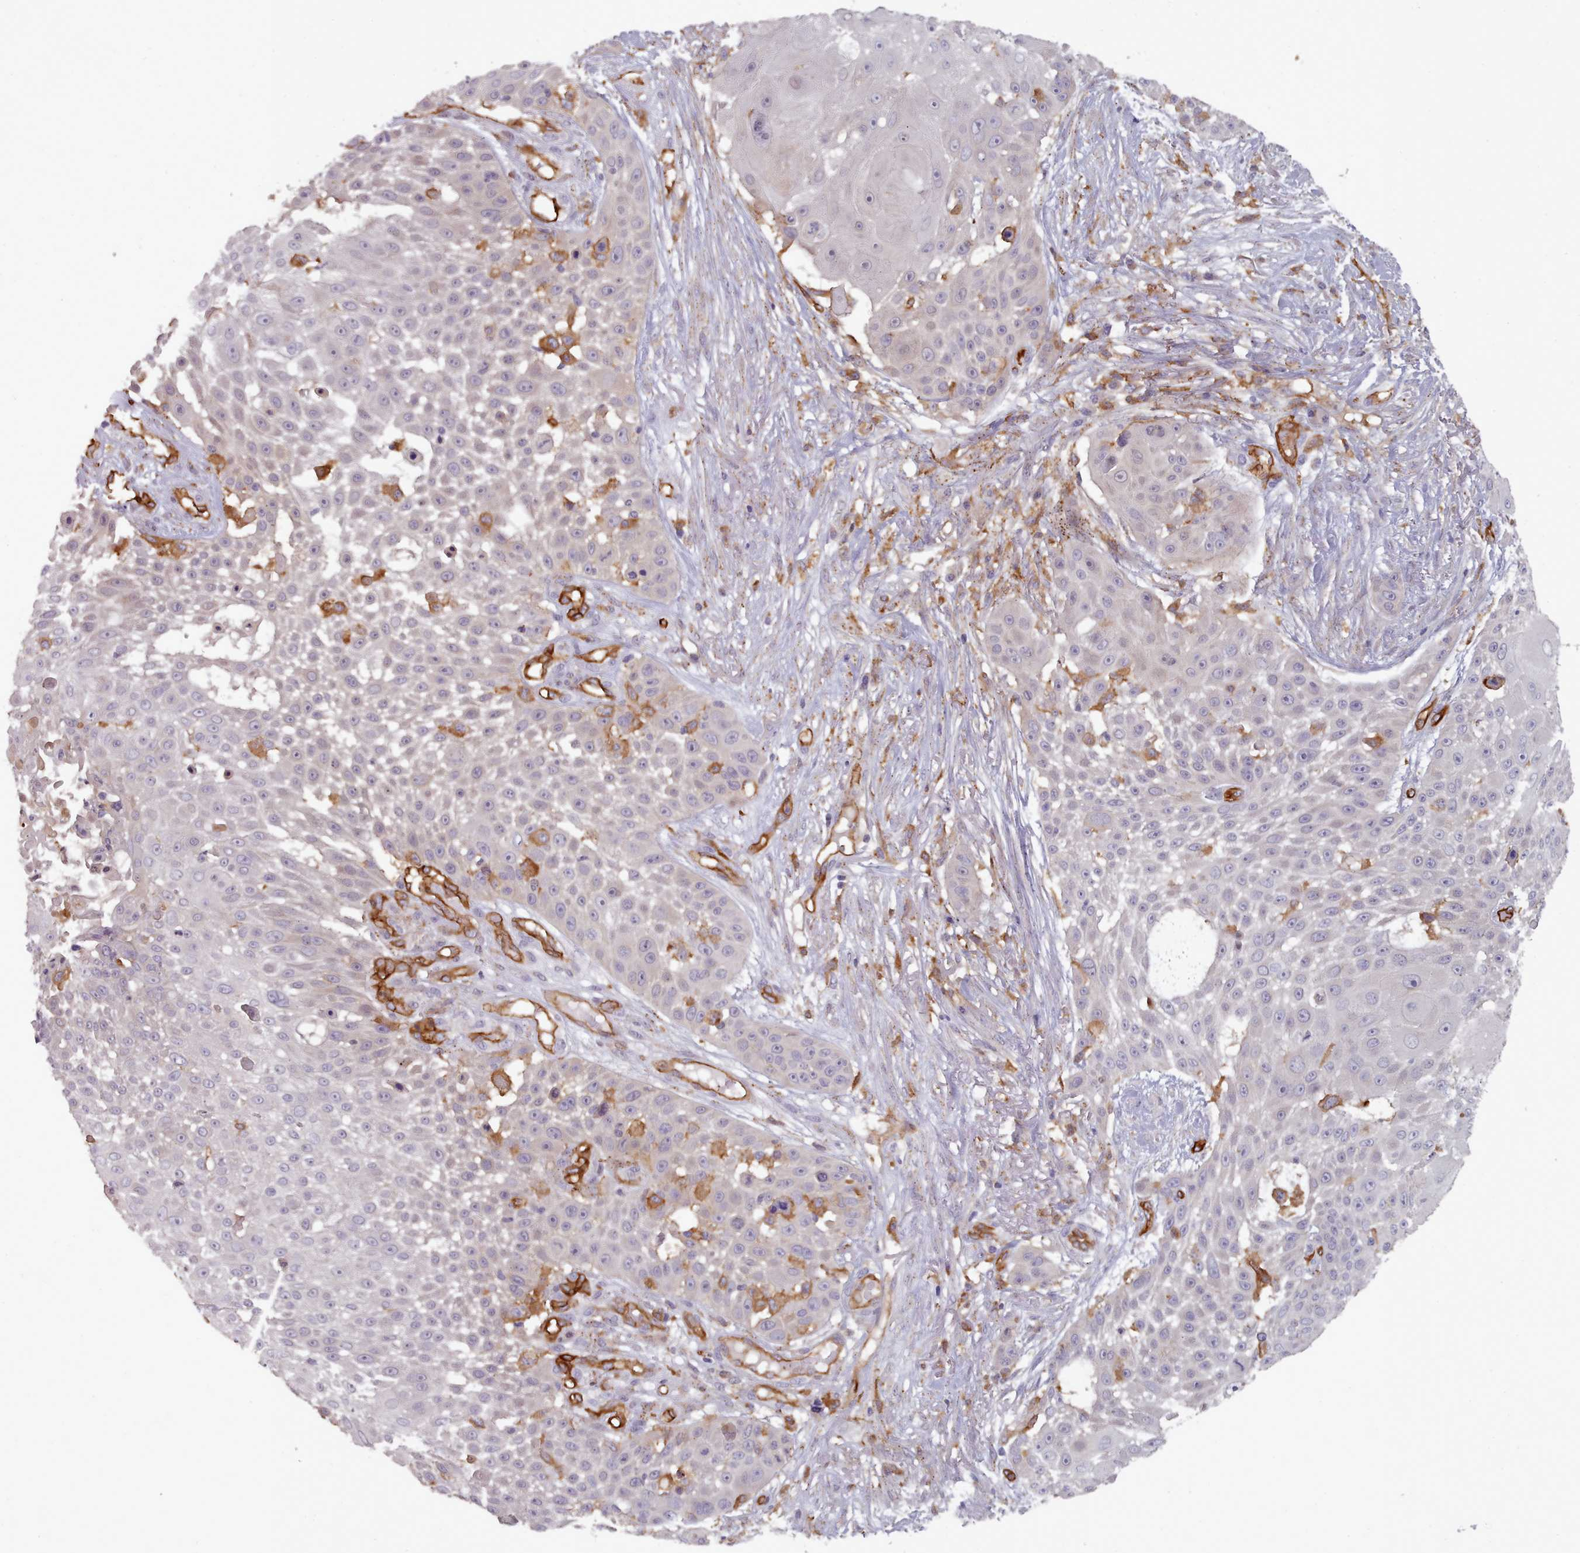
{"staining": {"intensity": "negative", "quantity": "none", "location": "none"}, "tissue": "skin cancer", "cell_type": "Tumor cells", "image_type": "cancer", "snomed": [{"axis": "morphology", "description": "Squamous cell carcinoma, NOS"}, {"axis": "topography", "description": "Skin"}], "caption": "Tumor cells show no significant protein expression in skin cancer. The staining was performed using DAB (3,3'-diaminobenzidine) to visualize the protein expression in brown, while the nuclei were stained in blue with hematoxylin (Magnification: 20x).", "gene": "CD300LF", "patient": {"sex": "female", "age": 86}}